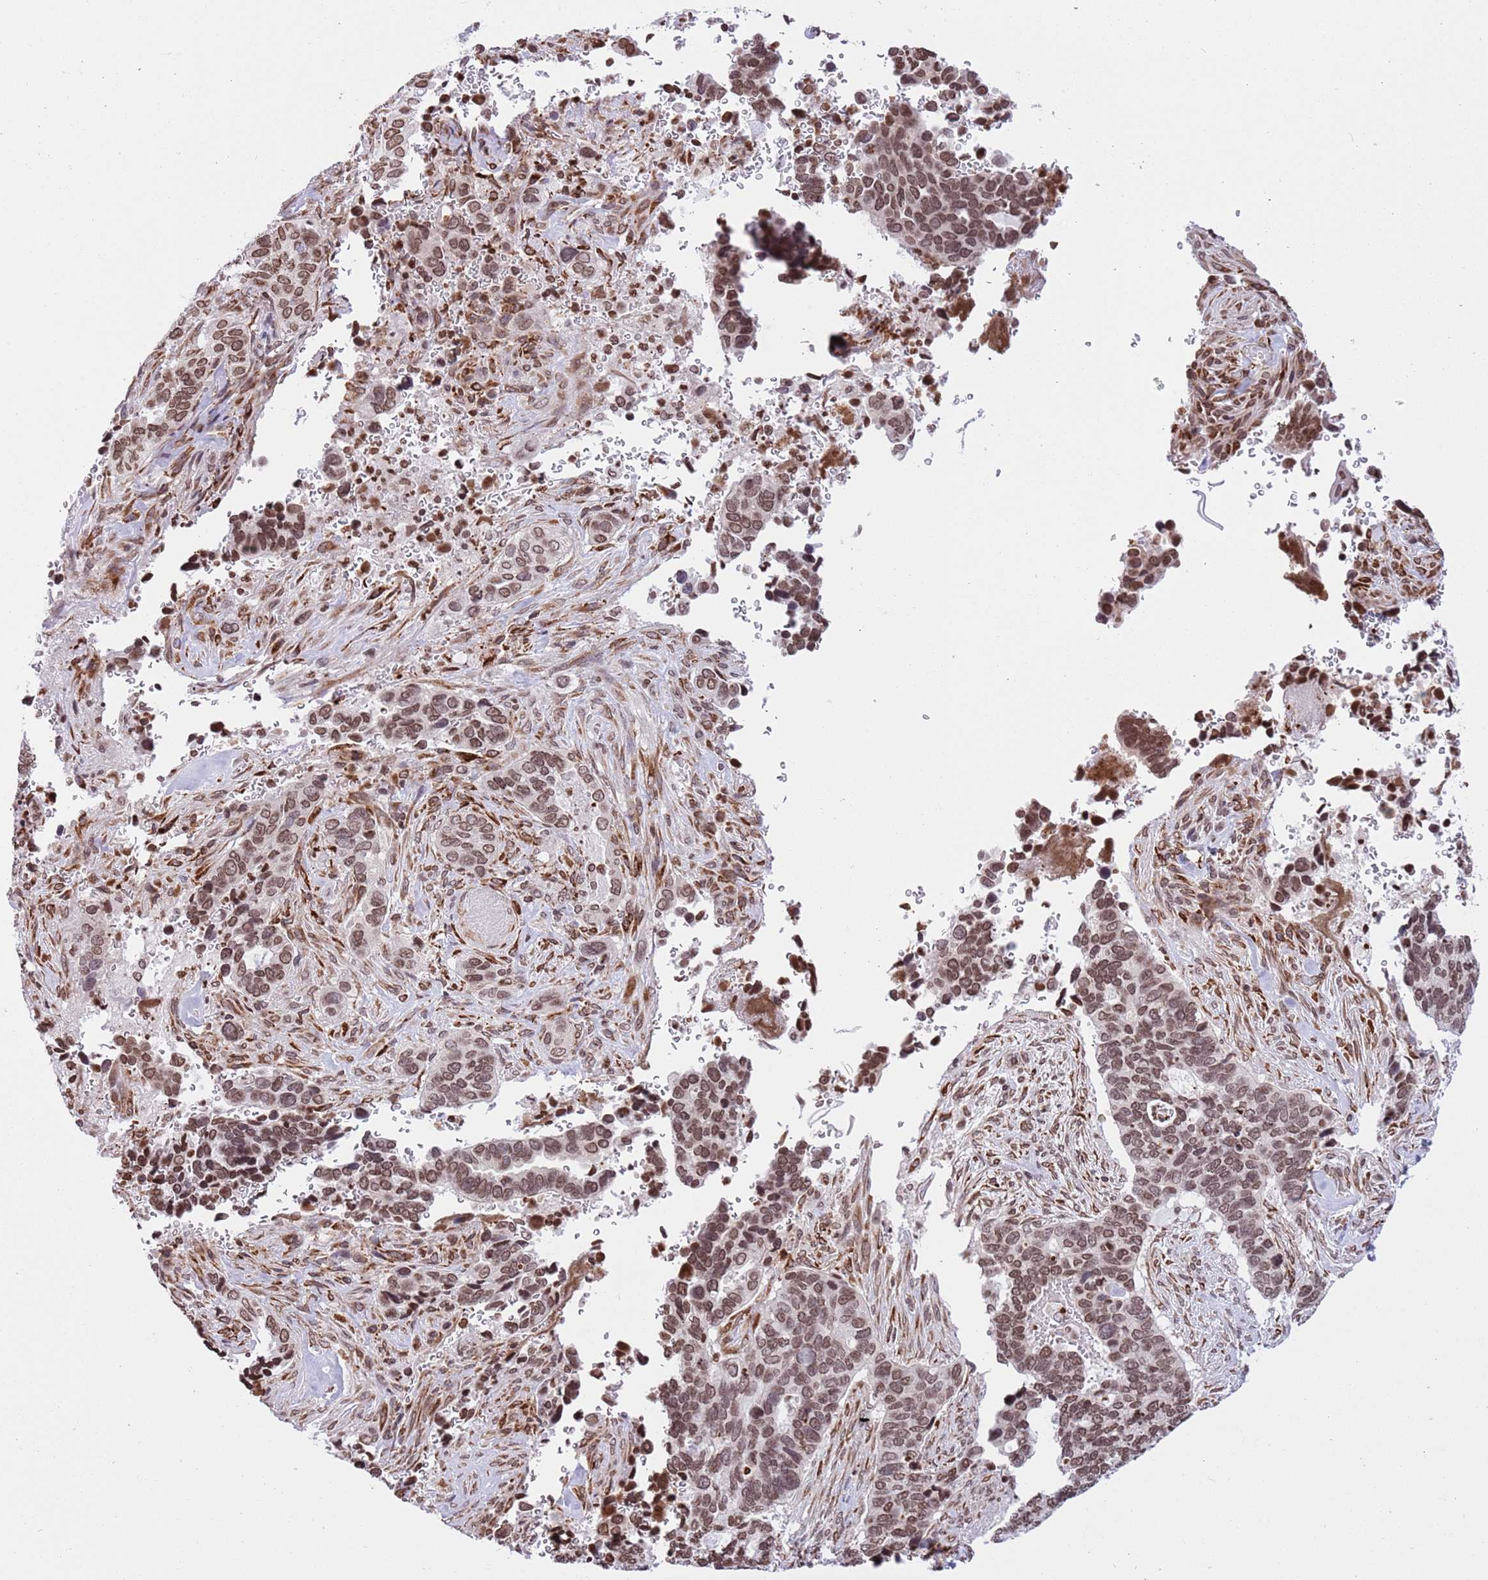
{"staining": {"intensity": "moderate", "quantity": ">75%", "location": "nuclear"}, "tissue": "cervical cancer", "cell_type": "Tumor cells", "image_type": "cancer", "snomed": [{"axis": "morphology", "description": "Squamous cell carcinoma, NOS"}, {"axis": "topography", "description": "Cervix"}], "caption": "Human cervical squamous cell carcinoma stained with a brown dye exhibits moderate nuclear positive expression in approximately >75% of tumor cells.", "gene": "NRIP1", "patient": {"sex": "female", "age": 38}}